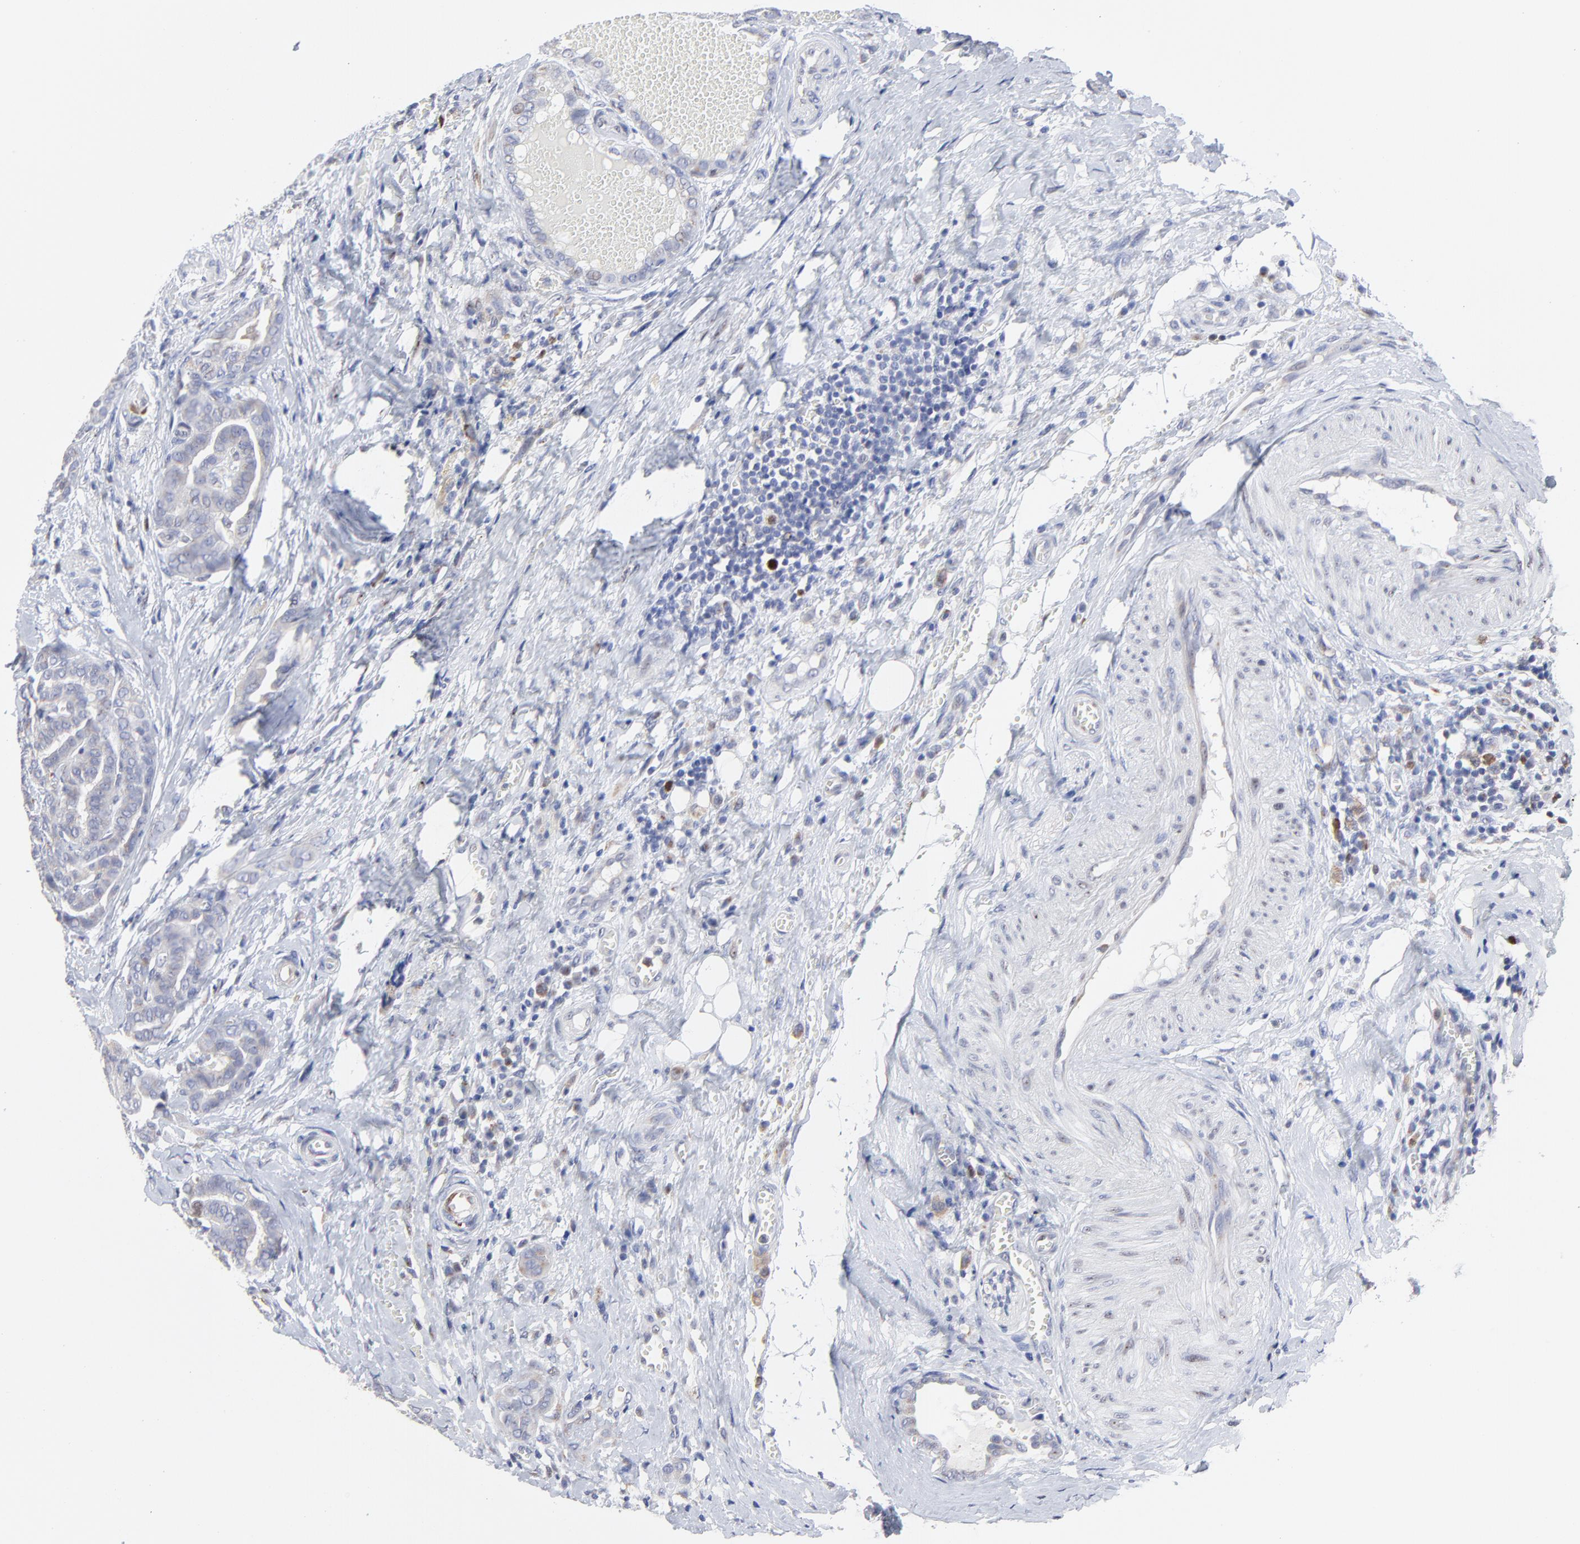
{"staining": {"intensity": "weak", "quantity": "<25%", "location": "cytoplasmic/membranous"}, "tissue": "thyroid cancer", "cell_type": "Tumor cells", "image_type": "cancer", "snomed": [{"axis": "morphology", "description": "Papillary adenocarcinoma, NOS"}, {"axis": "topography", "description": "Thyroid gland"}], "caption": "Immunohistochemistry (IHC) micrograph of neoplastic tissue: human thyroid cancer stained with DAB (3,3'-diaminobenzidine) demonstrates no significant protein positivity in tumor cells.", "gene": "NCAPH", "patient": {"sex": "female", "age": 71}}